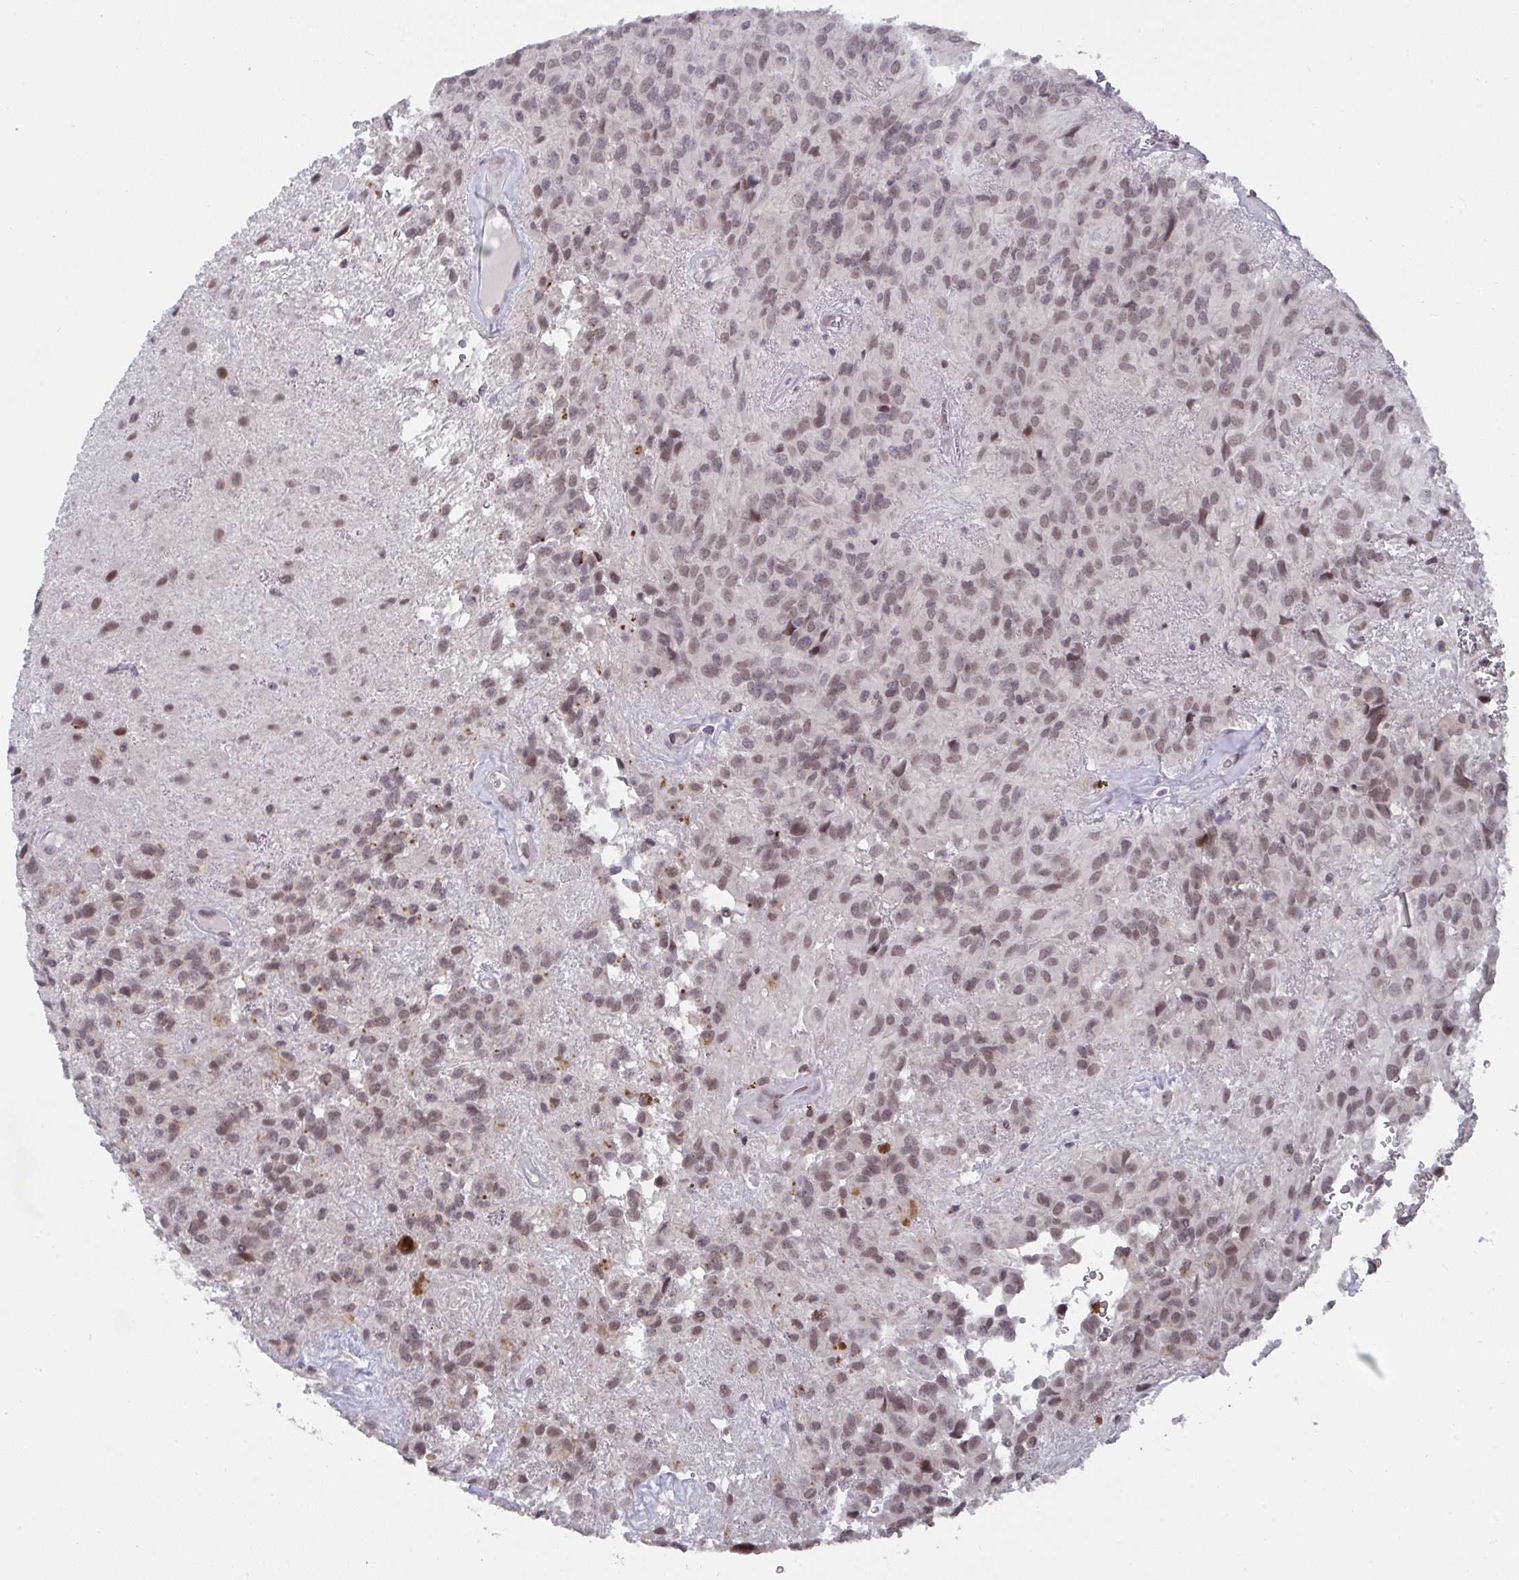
{"staining": {"intensity": "moderate", "quantity": ">75%", "location": "nuclear"}, "tissue": "glioma", "cell_type": "Tumor cells", "image_type": "cancer", "snomed": [{"axis": "morphology", "description": "Glioma, malignant, Low grade"}, {"axis": "topography", "description": "Brain"}], "caption": "IHC (DAB) staining of human malignant glioma (low-grade) displays moderate nuclear protein expression in about >75% of tumor cells. IHC stains the protein of interest in brown and the nuclei are stained blue.", "gene": "JMJD1C", "patient": {"sex": "male", "age": 56}}